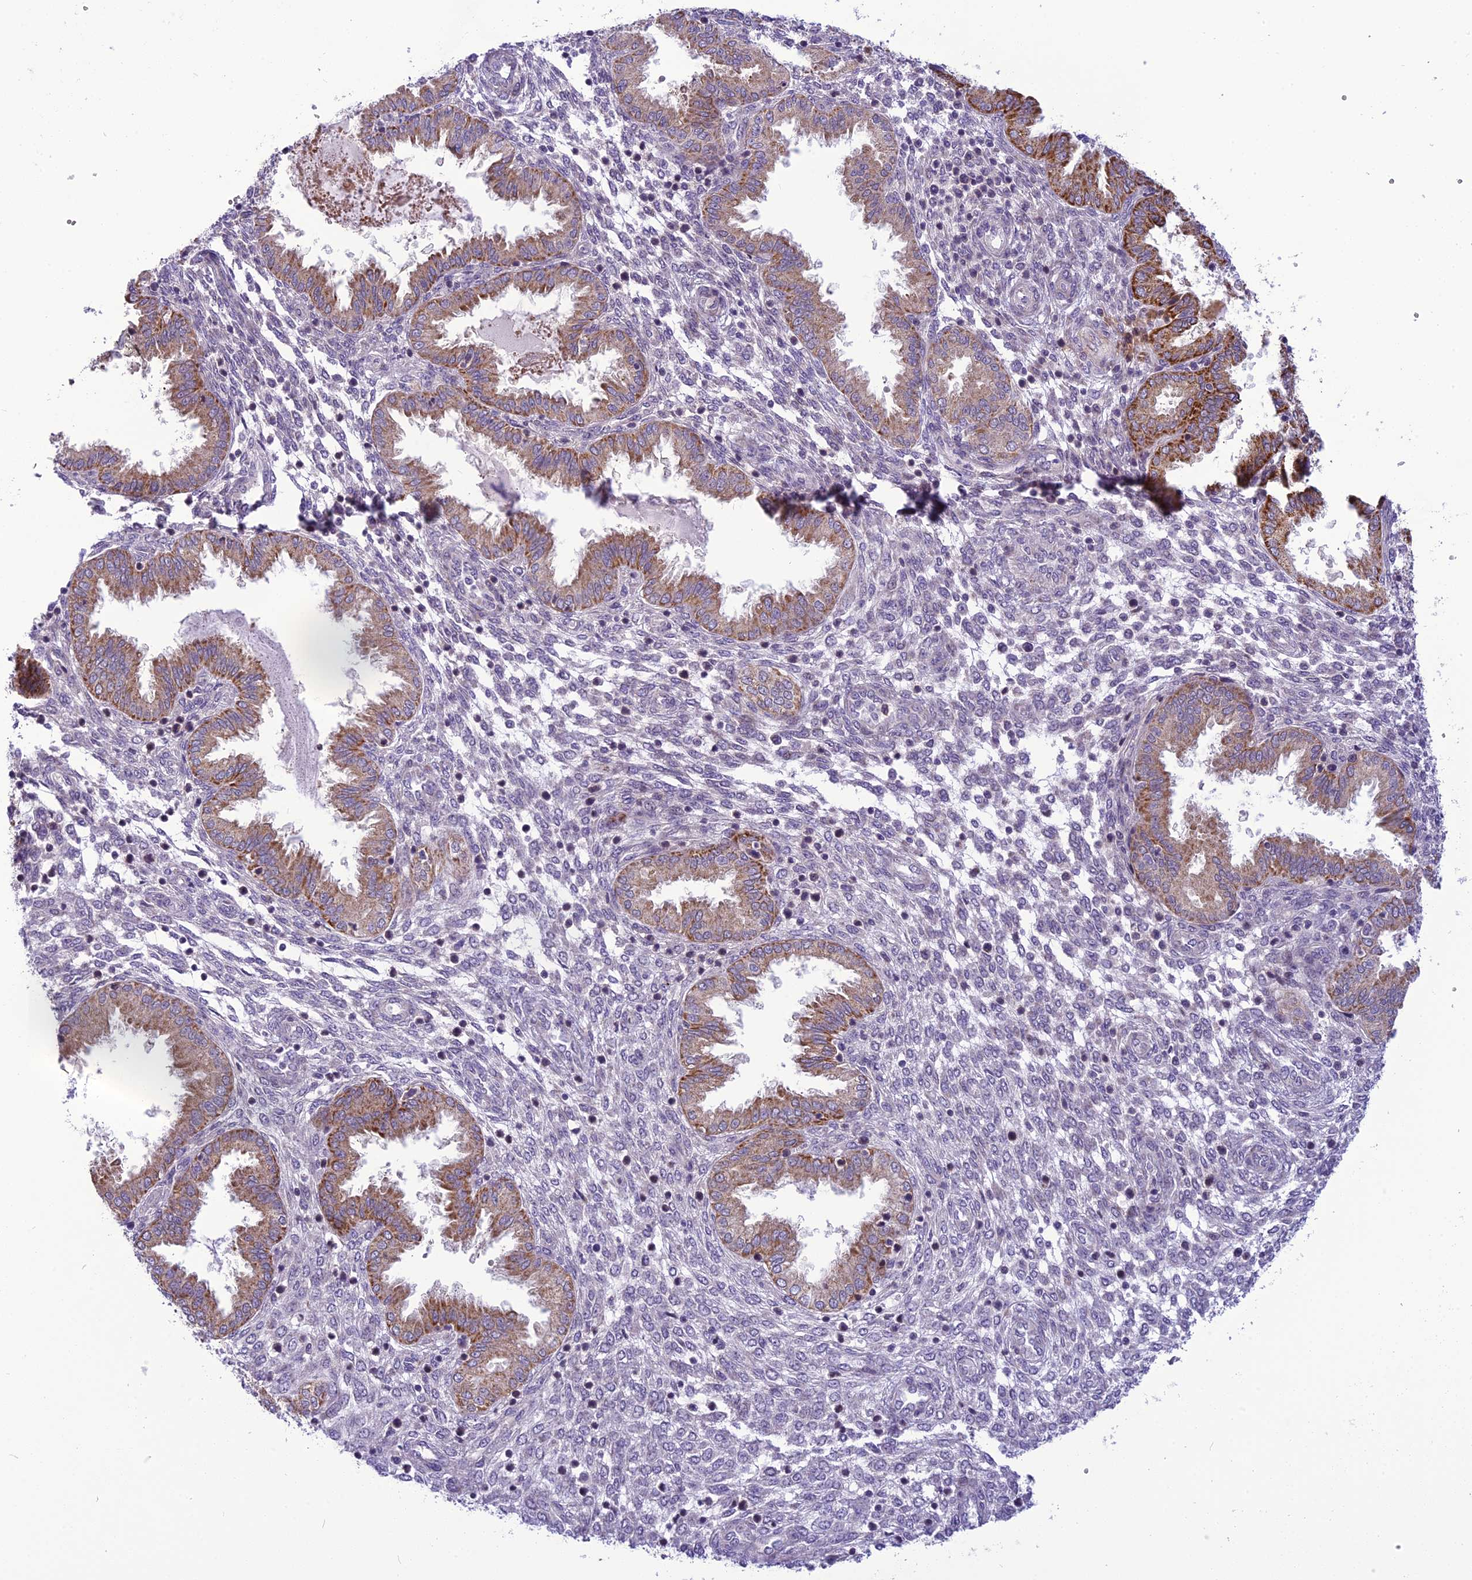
{"staining": {"intensity": "negative", "quantity": "none", "location": "none"}, "tissue": "endometrium", "cell_type": "Cells in endometrial stroma", "image_type": "normal", "snomed": [{"axis": "morphology", "description": "Normal tissue, NOS"}, {"axis": "topography", "description": "Endometrium"}], "caption": "This is an immunohistochemistry image of benign endometrium. There is no expression in cells in endometrial stroma.", "gene": "PSMF1", "patient": {"sex": "female", "age": 33}}